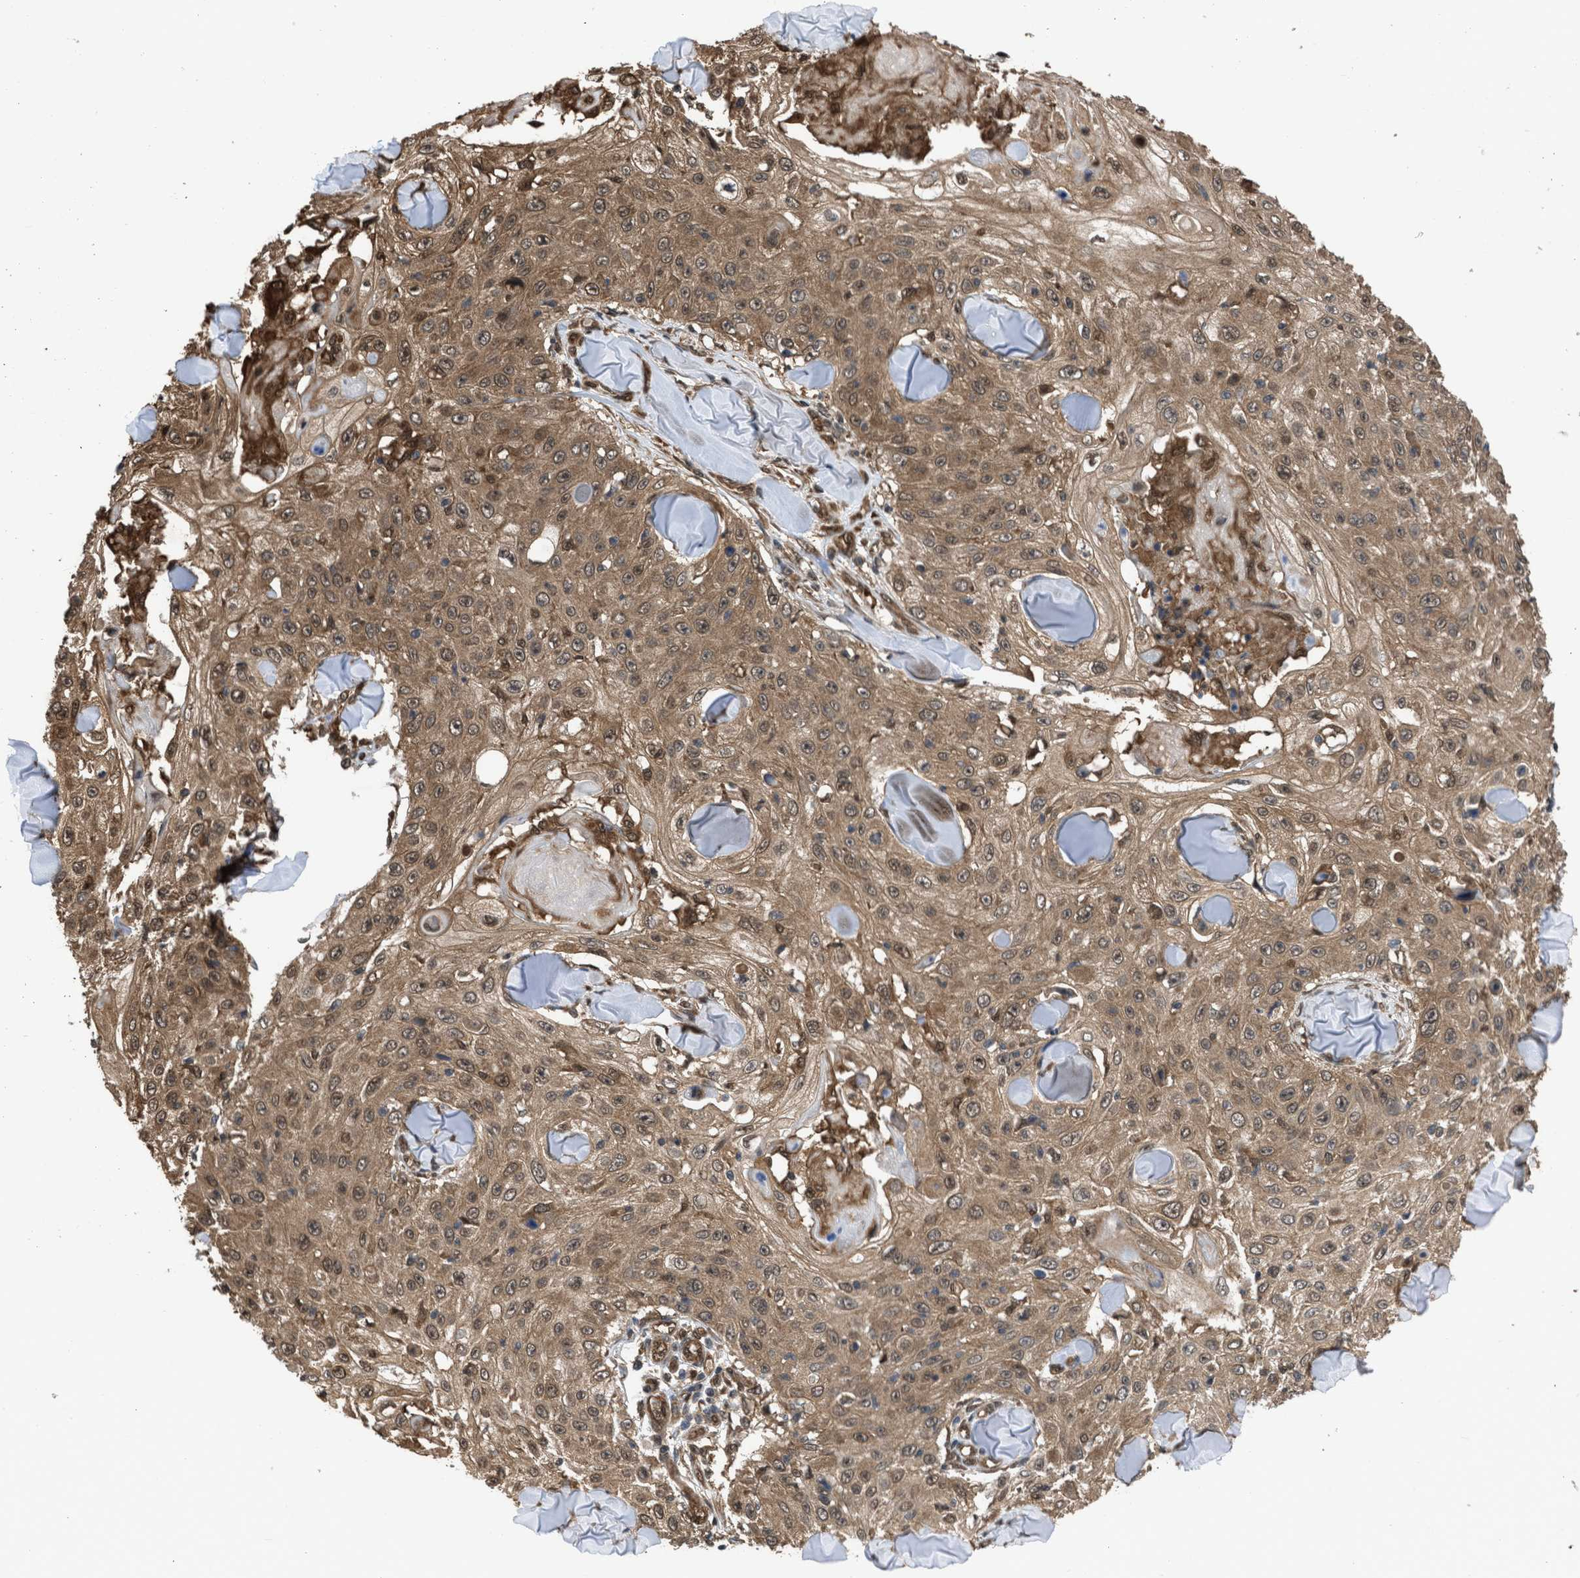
{"staining": {"intensity": "moderate", "quantity": ">75%", "location": "cytoplasmic/membranous,nuclear"}, "tissue": "skin cancer", "cell_type": "Tumor cells", "image_type": "cancer", "snomed": [{"axis": "morphology", "description": "Squamous cell carcinoma, NOS"}, {"axis": "topography", "description": "Skin"}], "caption": "This histopathology image demonstrates immunohistochemistry (IHC) staining of skin cancer (squamous cell carcinoma), with medium moderate cytoplasmic/membranous and nuclear staining in about >75% of tumor cells.", "gene": "YWHAG", "patient": {"sex": "male", "age": 86}}